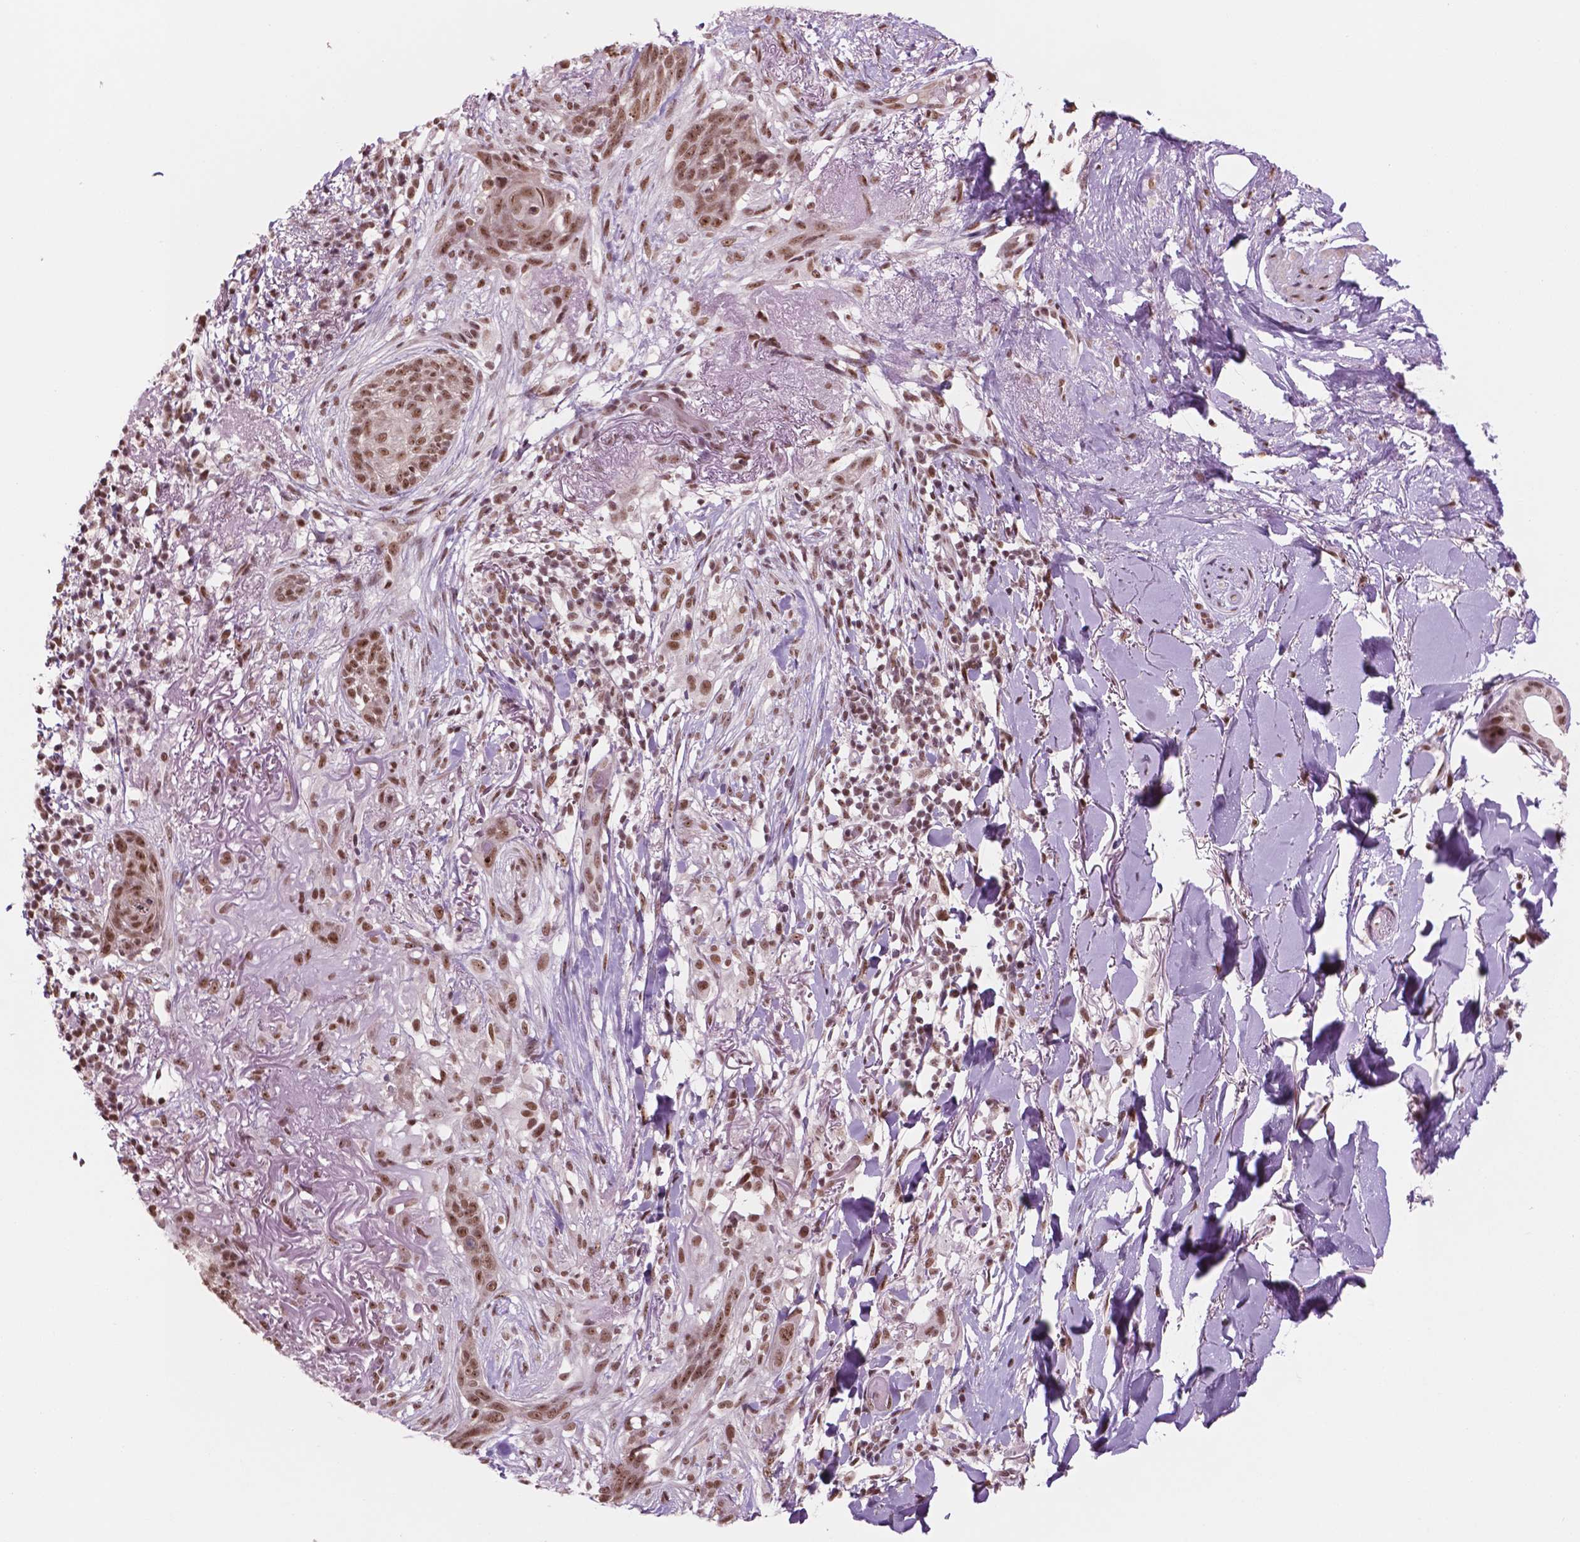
{"staining": {"intensity": "moderate", "quantity": ">75%", "location": "nuclear"}, "tissue": "skin cancer", "cell_type": "Tumor cells", "image_type": "cancer", "snomed": [{"axis": "morphology", "description": "Normal tissue, NOS"}, {"axis": "morphology", "description": "Basal cell carcinoma"}, {"axis": "topography", "description": "Skin"}], "caption": "This is an image of immunohistochemistry staining of skin cancer, which shows moderate staining in the nuclear of tumor cells.", "gene": "POLR2E", "patient": {"sex": "male", "age": 84}}